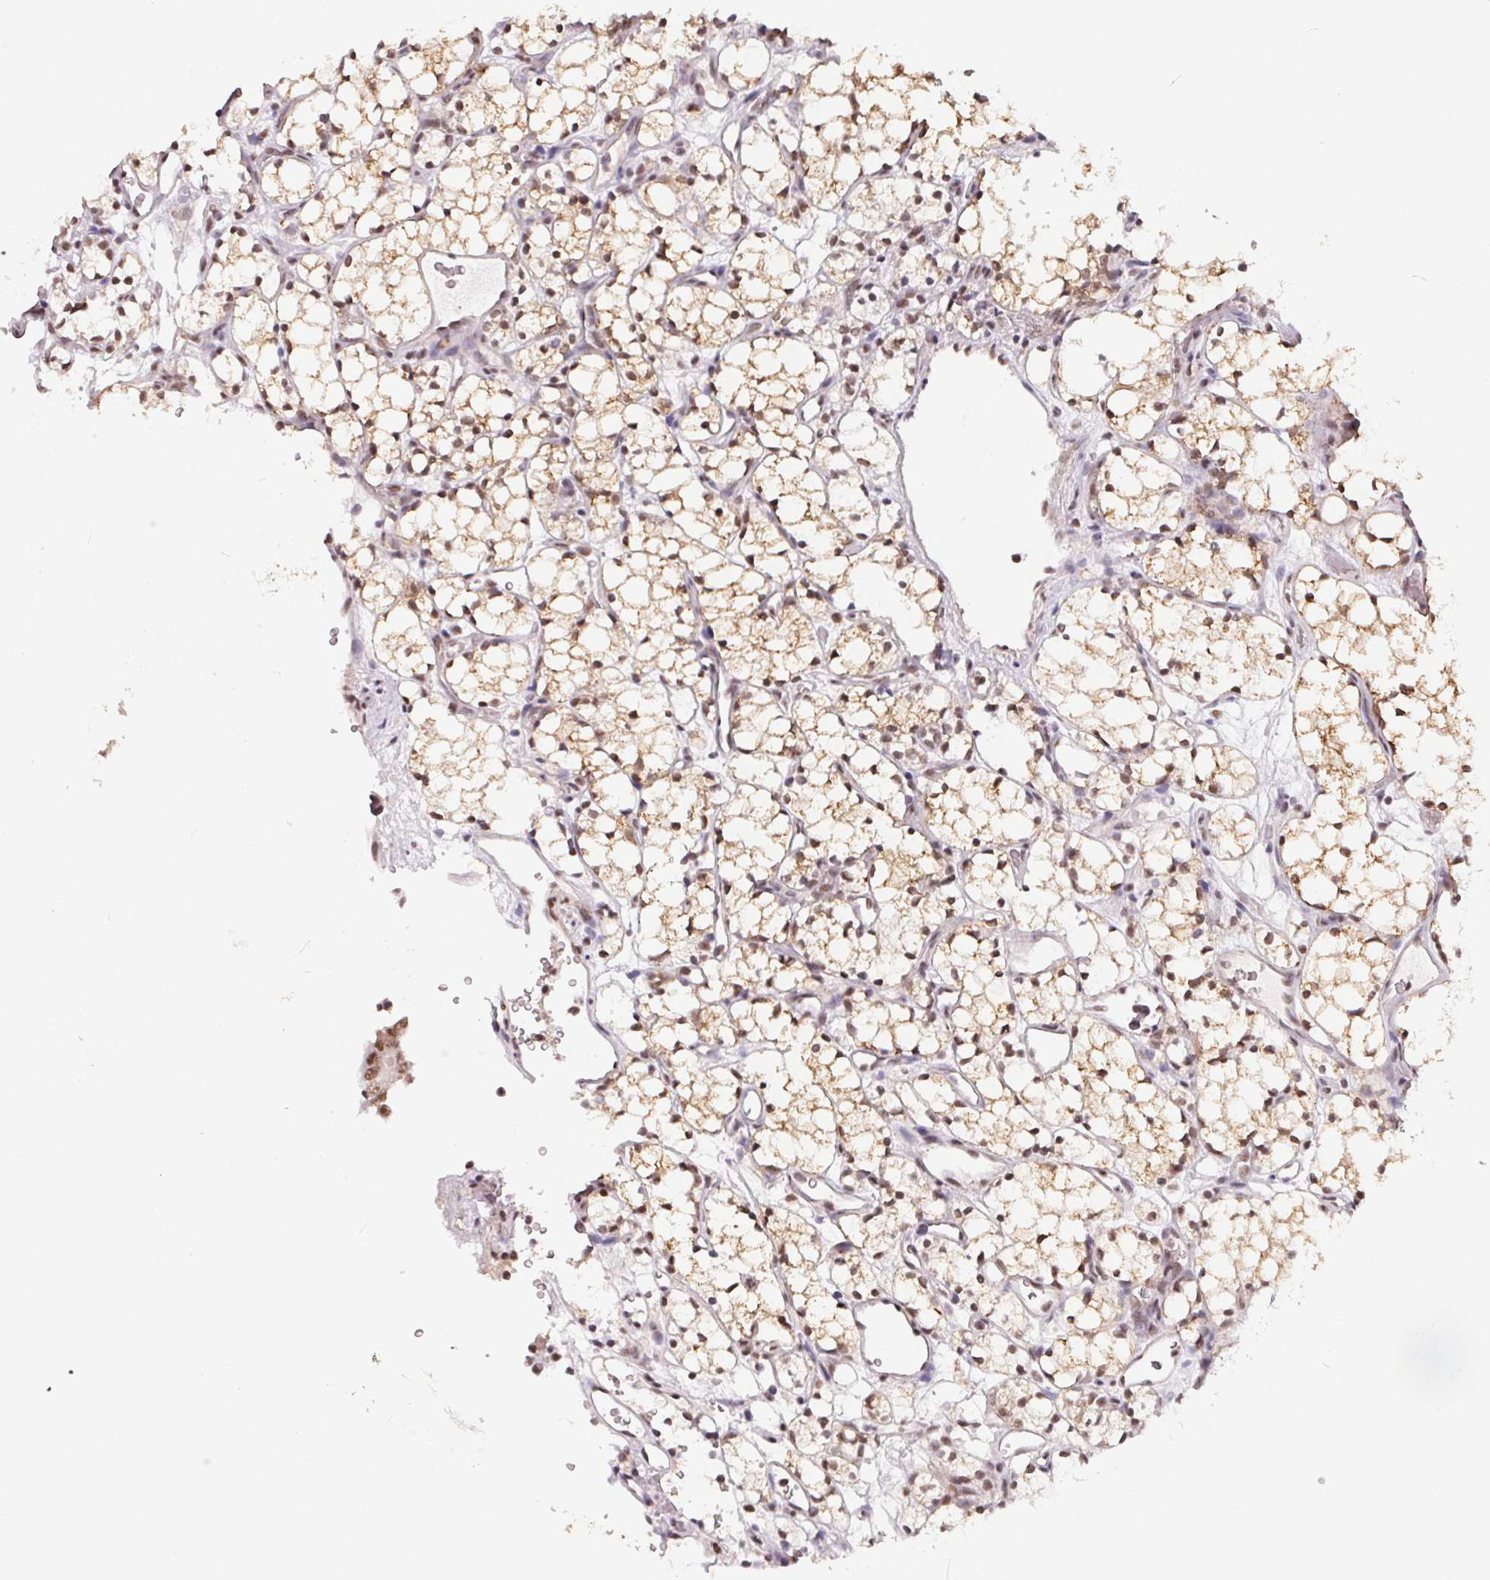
{"staining": {"intensity": "moderate", "quantity": ">75%", "location": "cytoplasmic/membranous,nuclear"}, "tissue": "renal cancer", "cell_type": "Tumor cells", "image_type": "cancer", "snomed": [{"axis": "morphology", "description": "Adenocarcinoma, NOS"}, {"axis": "topography", "description": "Kidney"}], "caption": "The histopathology image reveals staining of adenocarcinoma (renal), revealing moderate cytoplasmic/membranous and nuclear protein staining (brown color) within tumor cells. The protein is shown in brown color, while the nuclei are stained blue.", "gene": "TCERG1", "patient": {"sex": "female", "age": 69}}